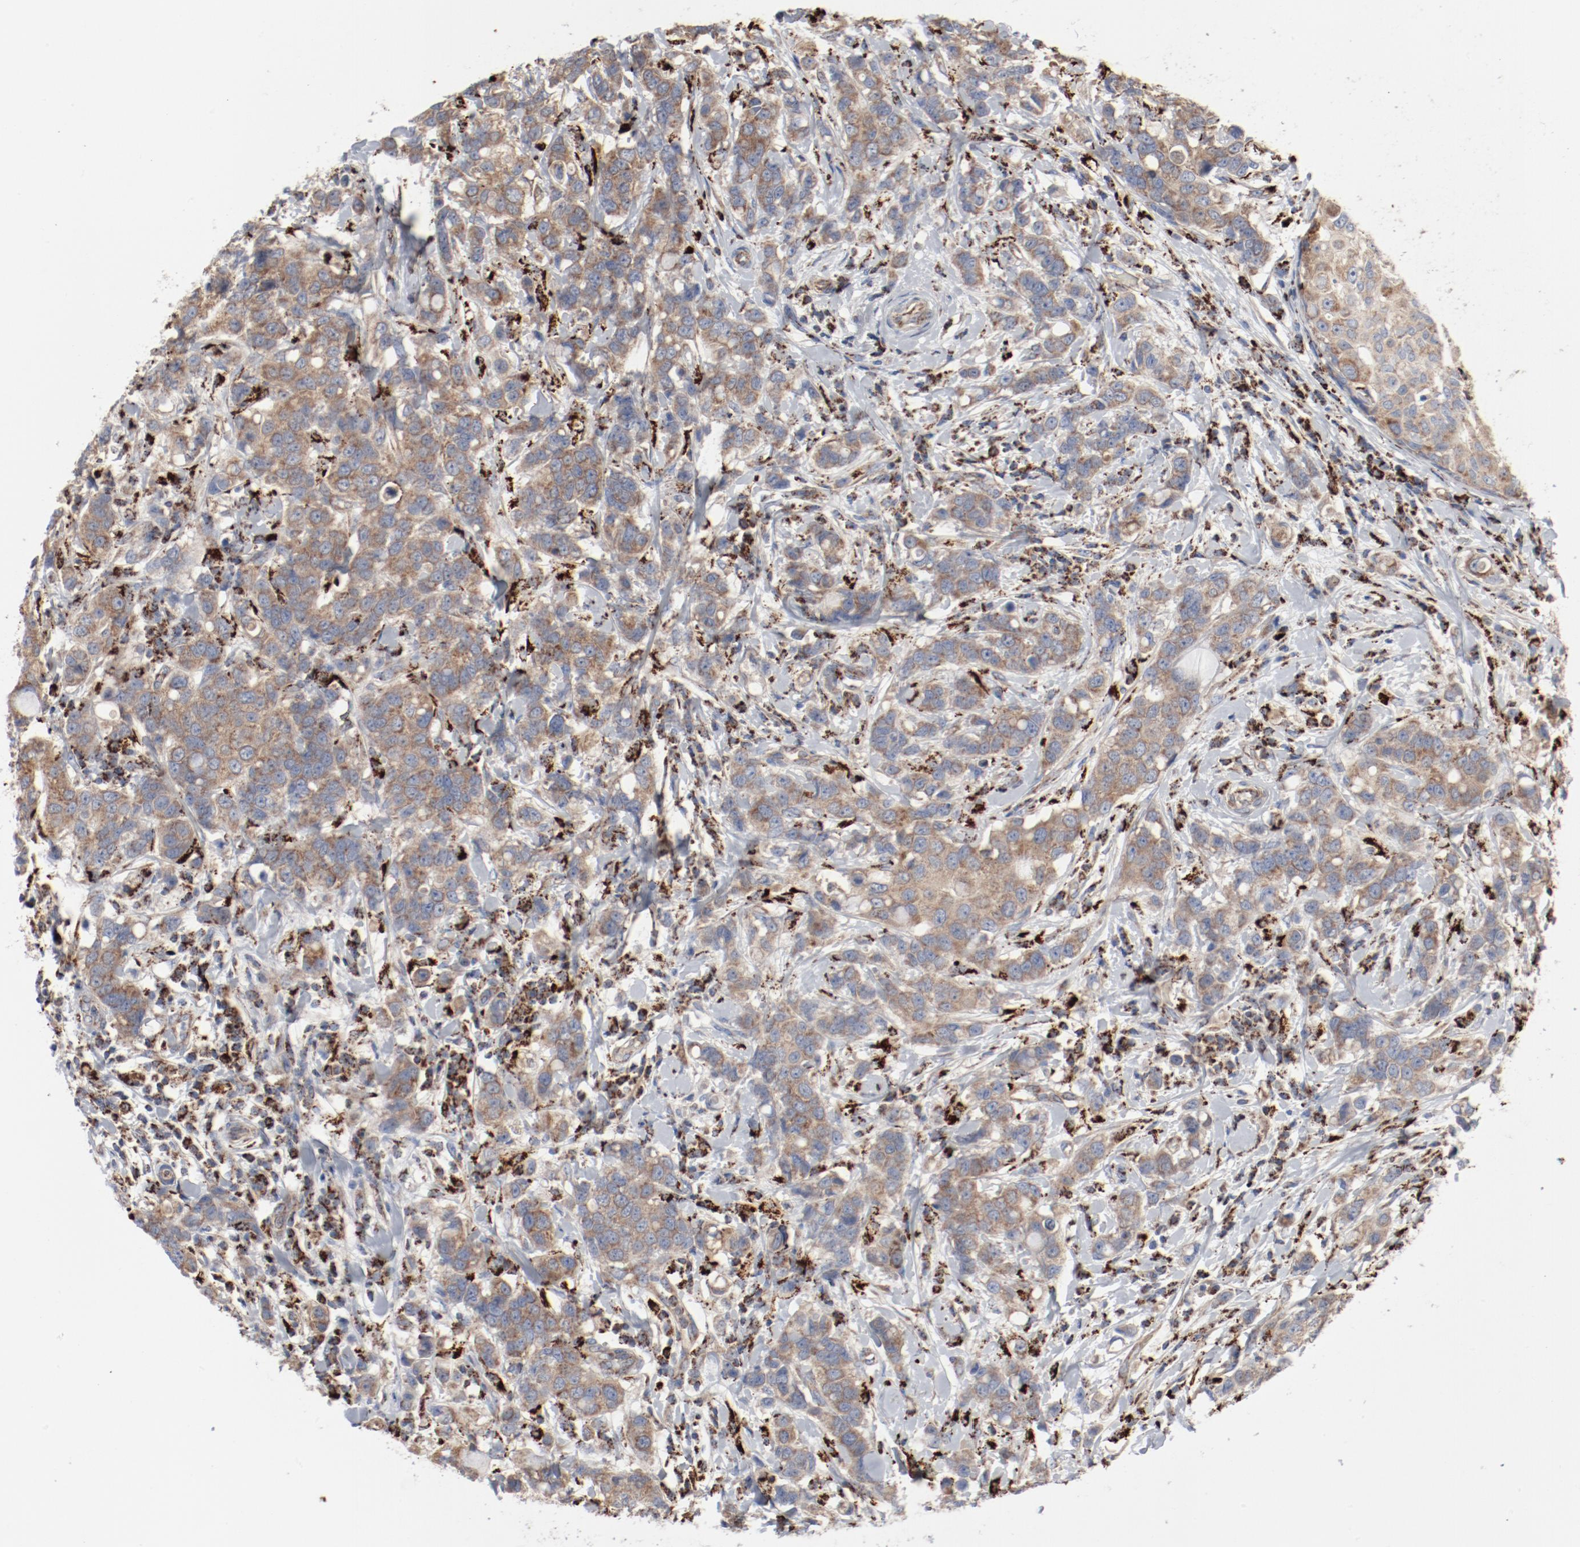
{"staining": {"intensity": "weak", "quantity": ">75%", "location": "cytoplasmic/membranous"}, "tissue": "breast cancer", "cell_type": "Tumor cells", "image_type": "cancer", "snomed": [{"axis": "morphology", "description": "Duct carcinoma"}, {"axis": "topography", "description": "Breast"}], "caption": "Immunohistochemical staining of breast cancer (infiltrating ductal carcinoma) shows low levels of weak cytoplasmic/membranous staining in approximately >75% of tumor cells.", "gene": "SETD3", "patient": {"sex": "female", "age": 27}}